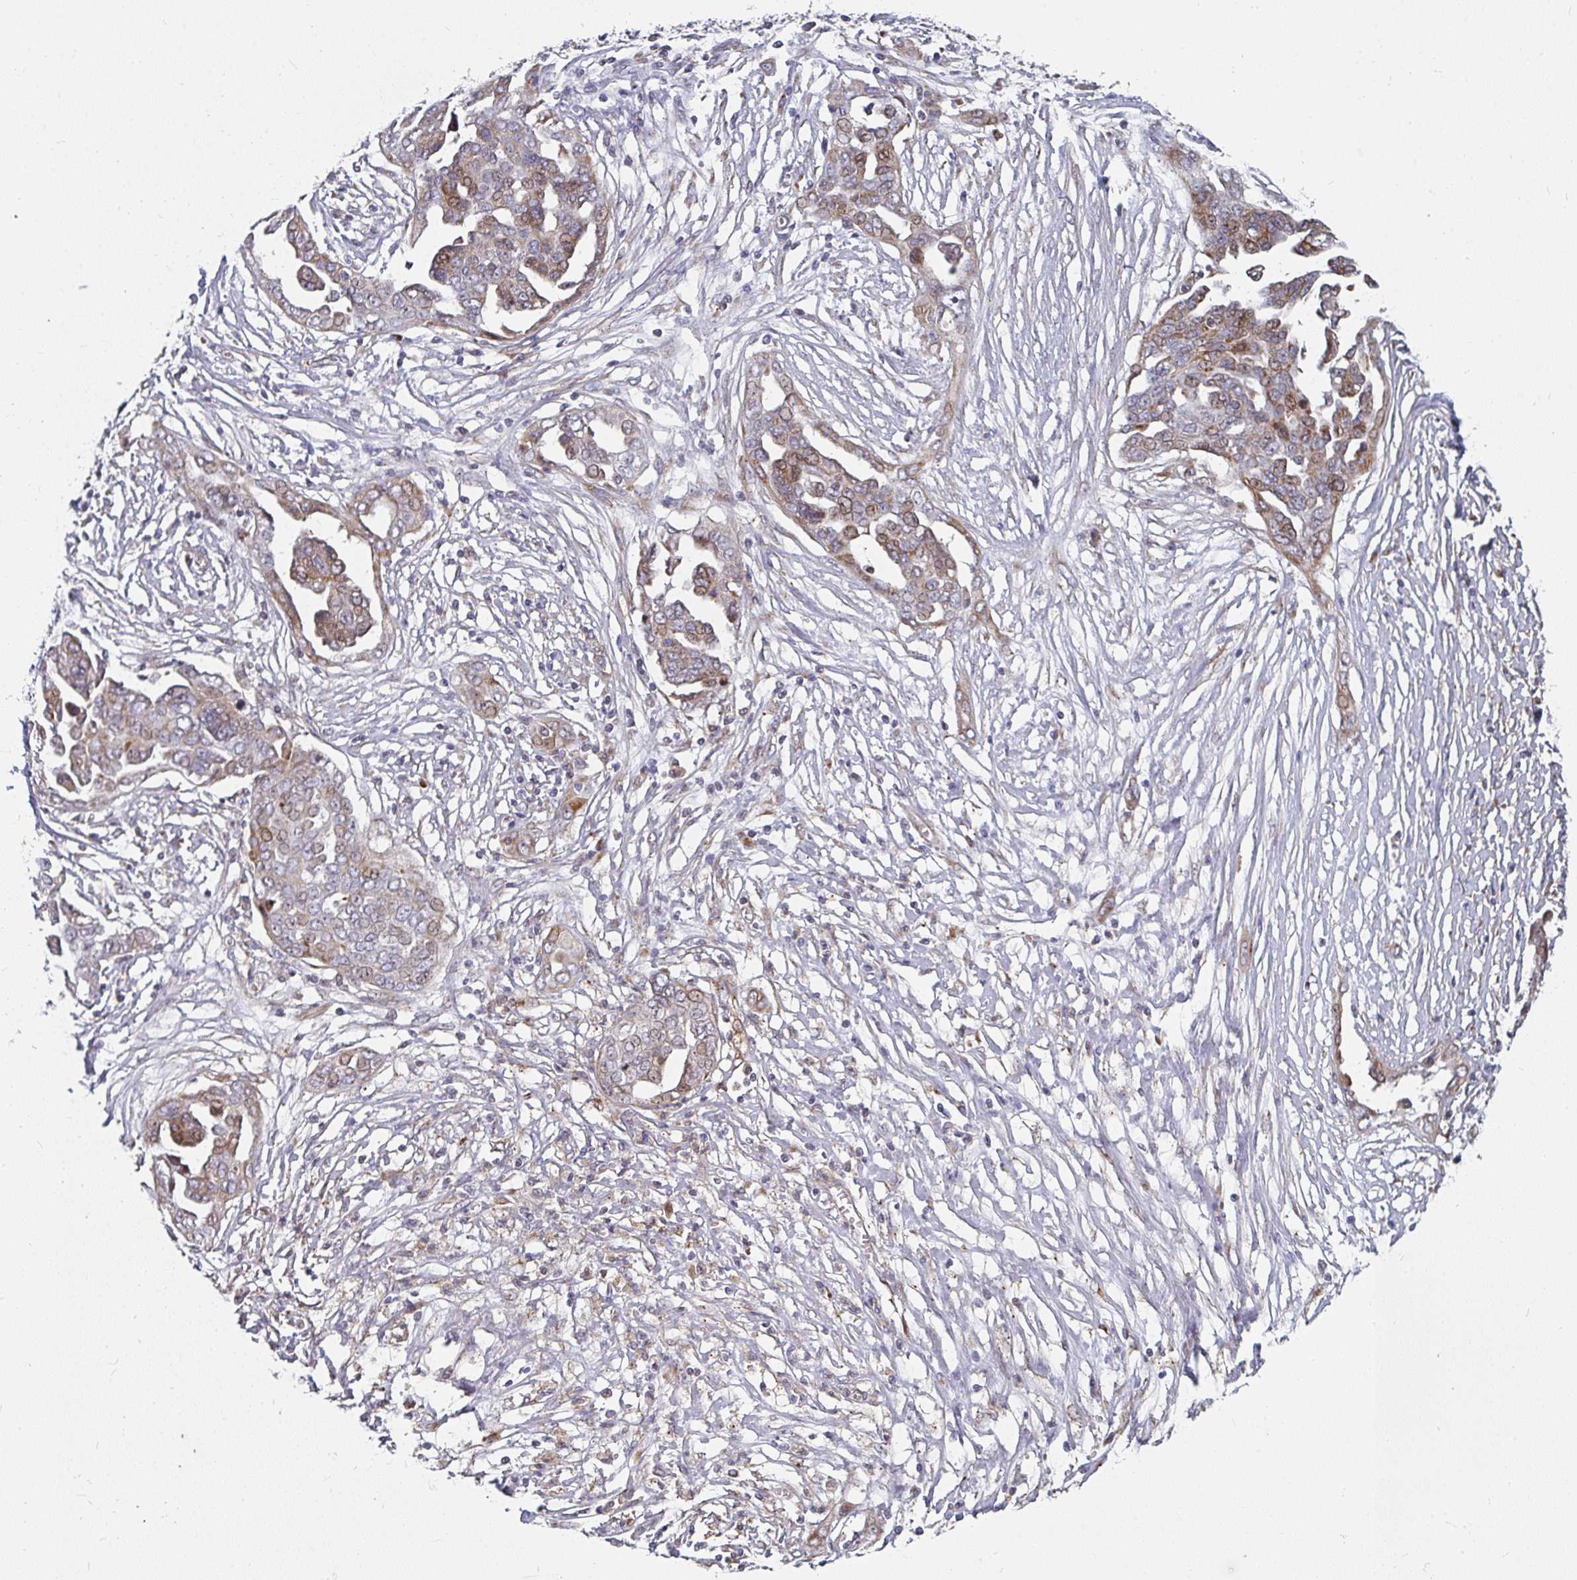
{"staining": {"intensity": "moderate", "quantity": ">75%", "location": "cytoplasmic/membranous"}, "tissue": "ovarian cancer", "cell_type": "Tumor cells", "image_type": "cancer", "snomed": [{"axis": "morphology", "description": "Cystadenocarcinoma, serous, NOS"}, {"axis": "topography", "description": "Ovary"}], "caption": "Protein analysis of serous cystadenocarcinoma (ovarian) tissue exhibits moderate cytoplasmic/membranous positivity in approximately >75% of tumor cells.", "gene": "RHEBL1", "patient": {"sex": "female", "age": 59}}